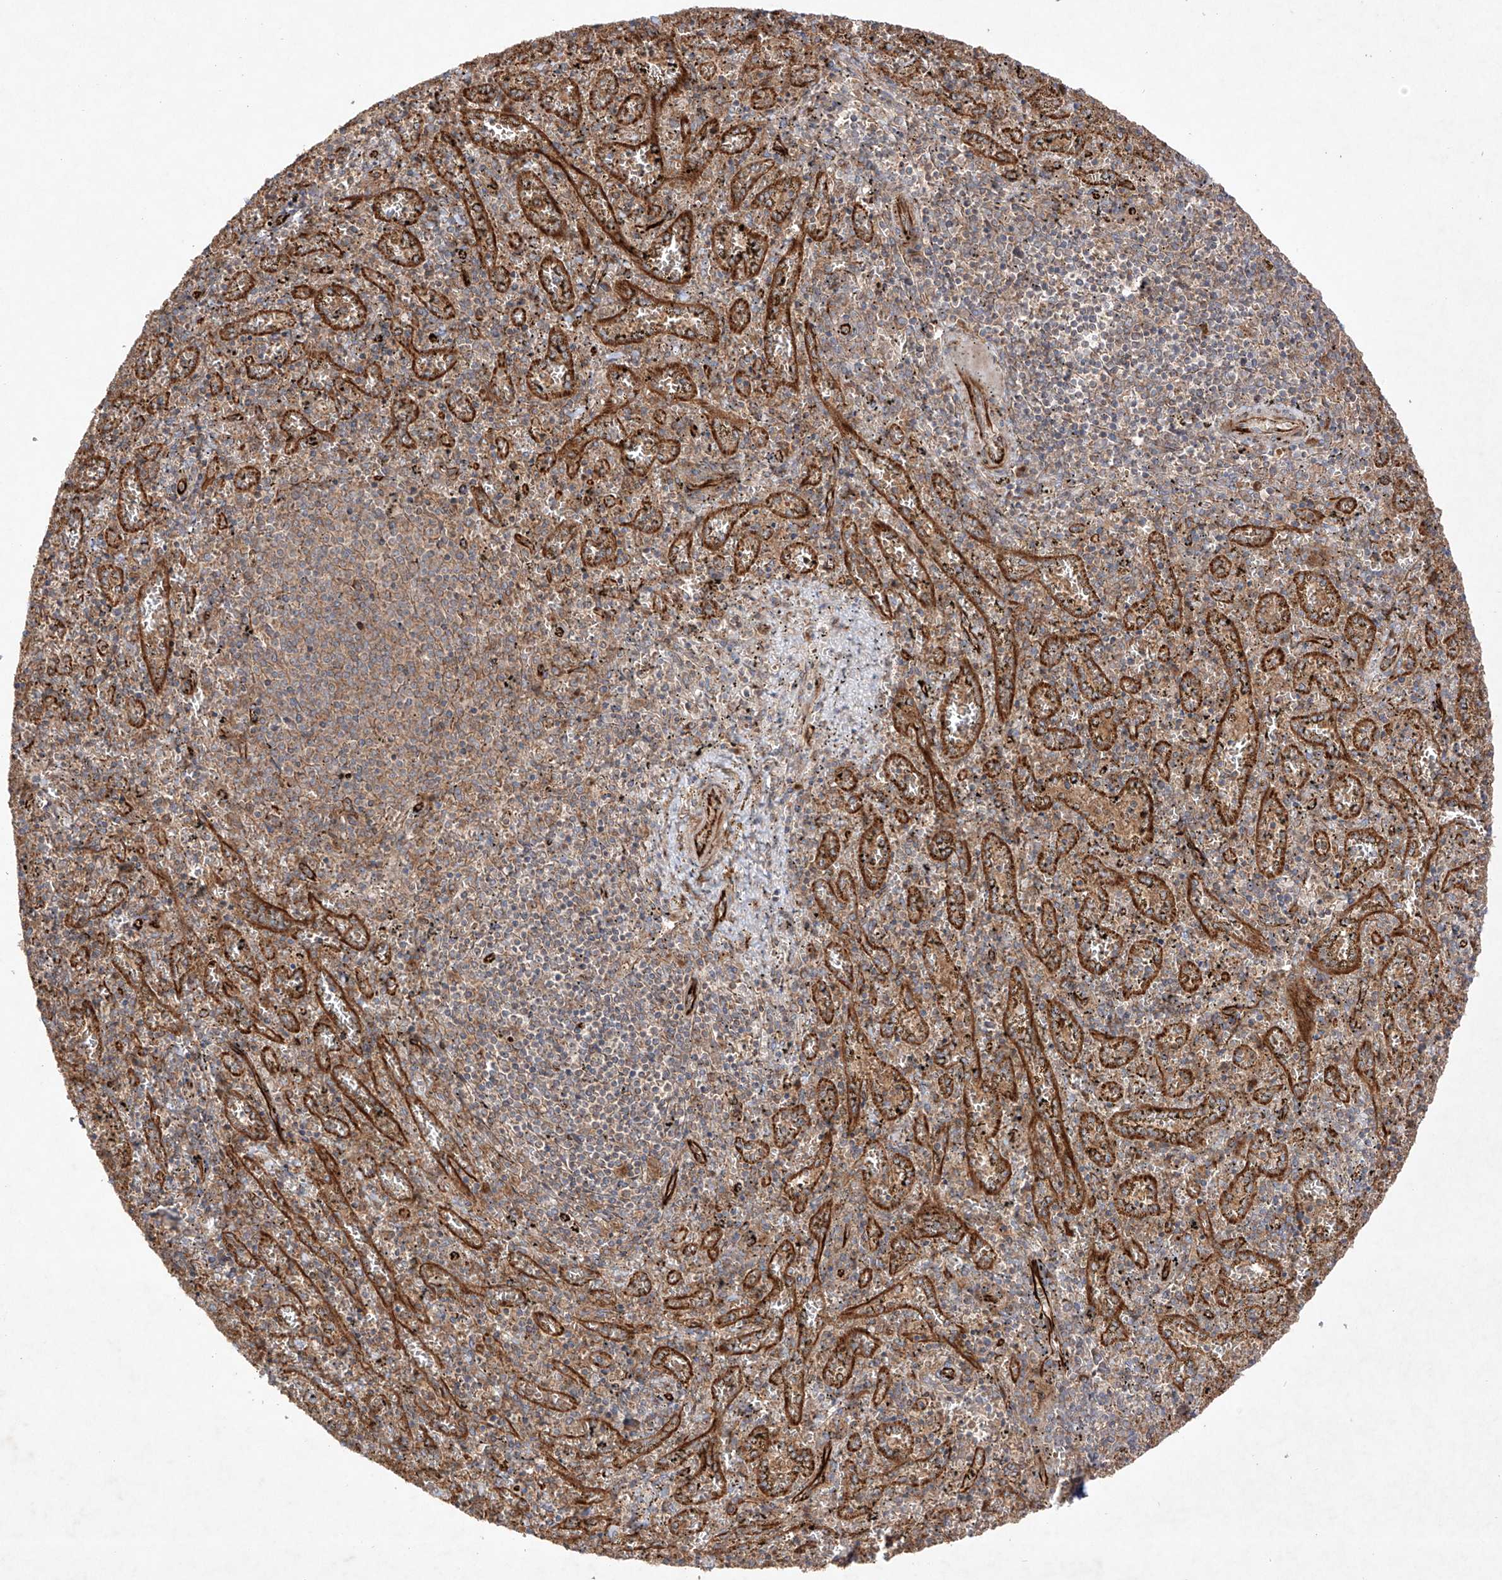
{"staining": {"intensity": "moderate", "quantity": ">75%", "location": "cytoplasmic/membranous"}, "tissue": "spleen", "cell_type": "Cells in red pulp", "image_type": "normal", "snomed": [{"axis": "morphology", "description": "Normal tissue, NOS"}, {"axis": "topography", "description": "Spleen"}], "caption": "Immunohistochemical staining of normal spleen demonstrates moderate cytoplasmic/membranous protein staining in approximately >75% of cells in red pulp. Immunohistochemistry (ihc) stains the protein of interest in brown and the nuclei are stained blue.", "gene": "YKT6", "patient": {"sex": "male", "age": 11}}